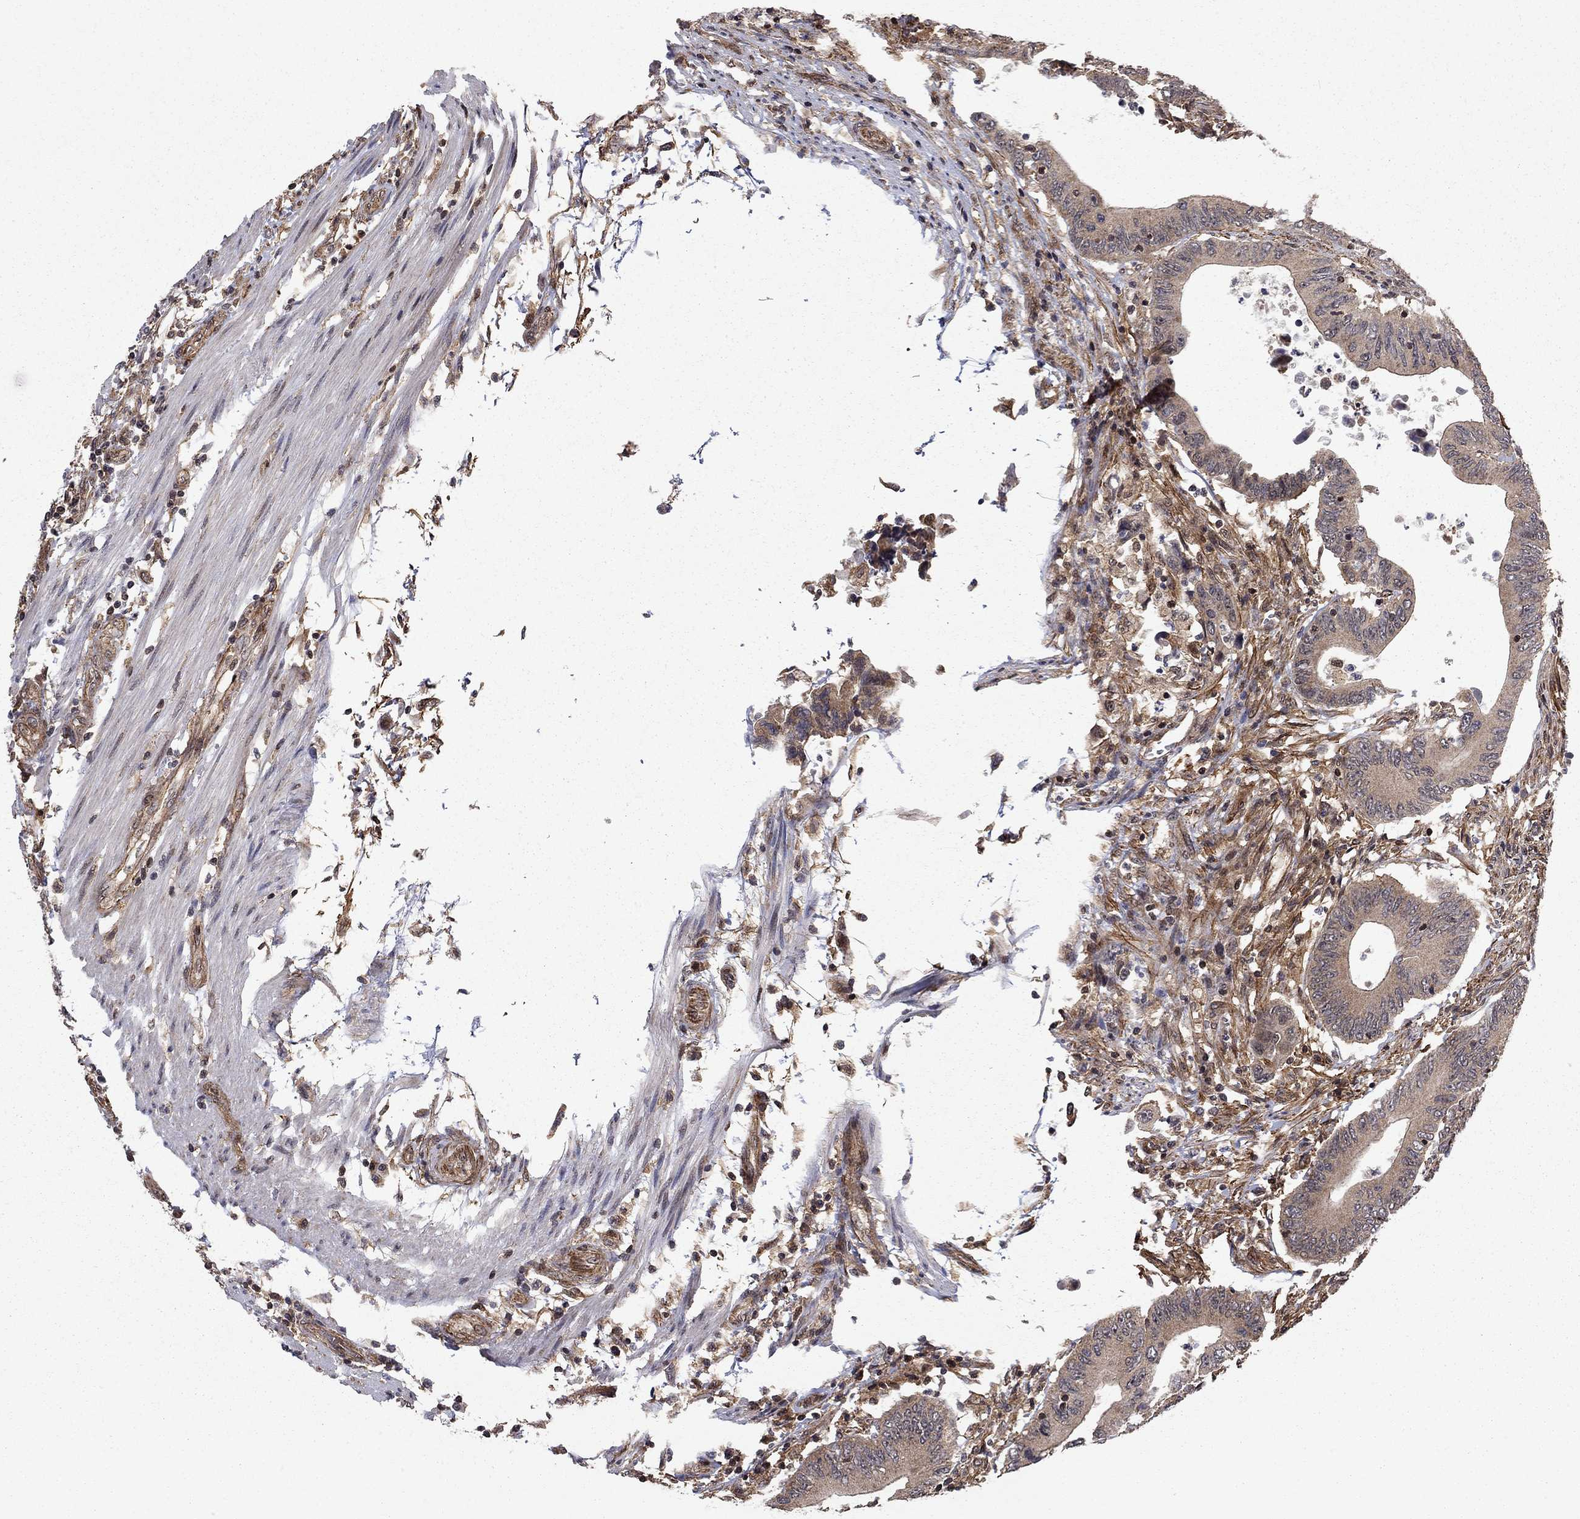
{"staining": {"intensity": "moderate", "quantity": "<25%", "location": "cytoplasmic/membranous"}, "tissue": "colorectal cancer", "cell_type": "Tumor cells", "image_type": "cancer", "snomed": [{"axis": "morphology", "description": "Adenocarcinoma, NOS"}, {"axis": "topography", "description": "Colon"}], "caption": "Protein staining of adenocarcinoma (colorectal) tissue reveals moderate cytoplasmic/membranous staining in approximately <25% of tumor cells.", "gene": "TDP1", "patient": {"sex": "female", "age": 90}}